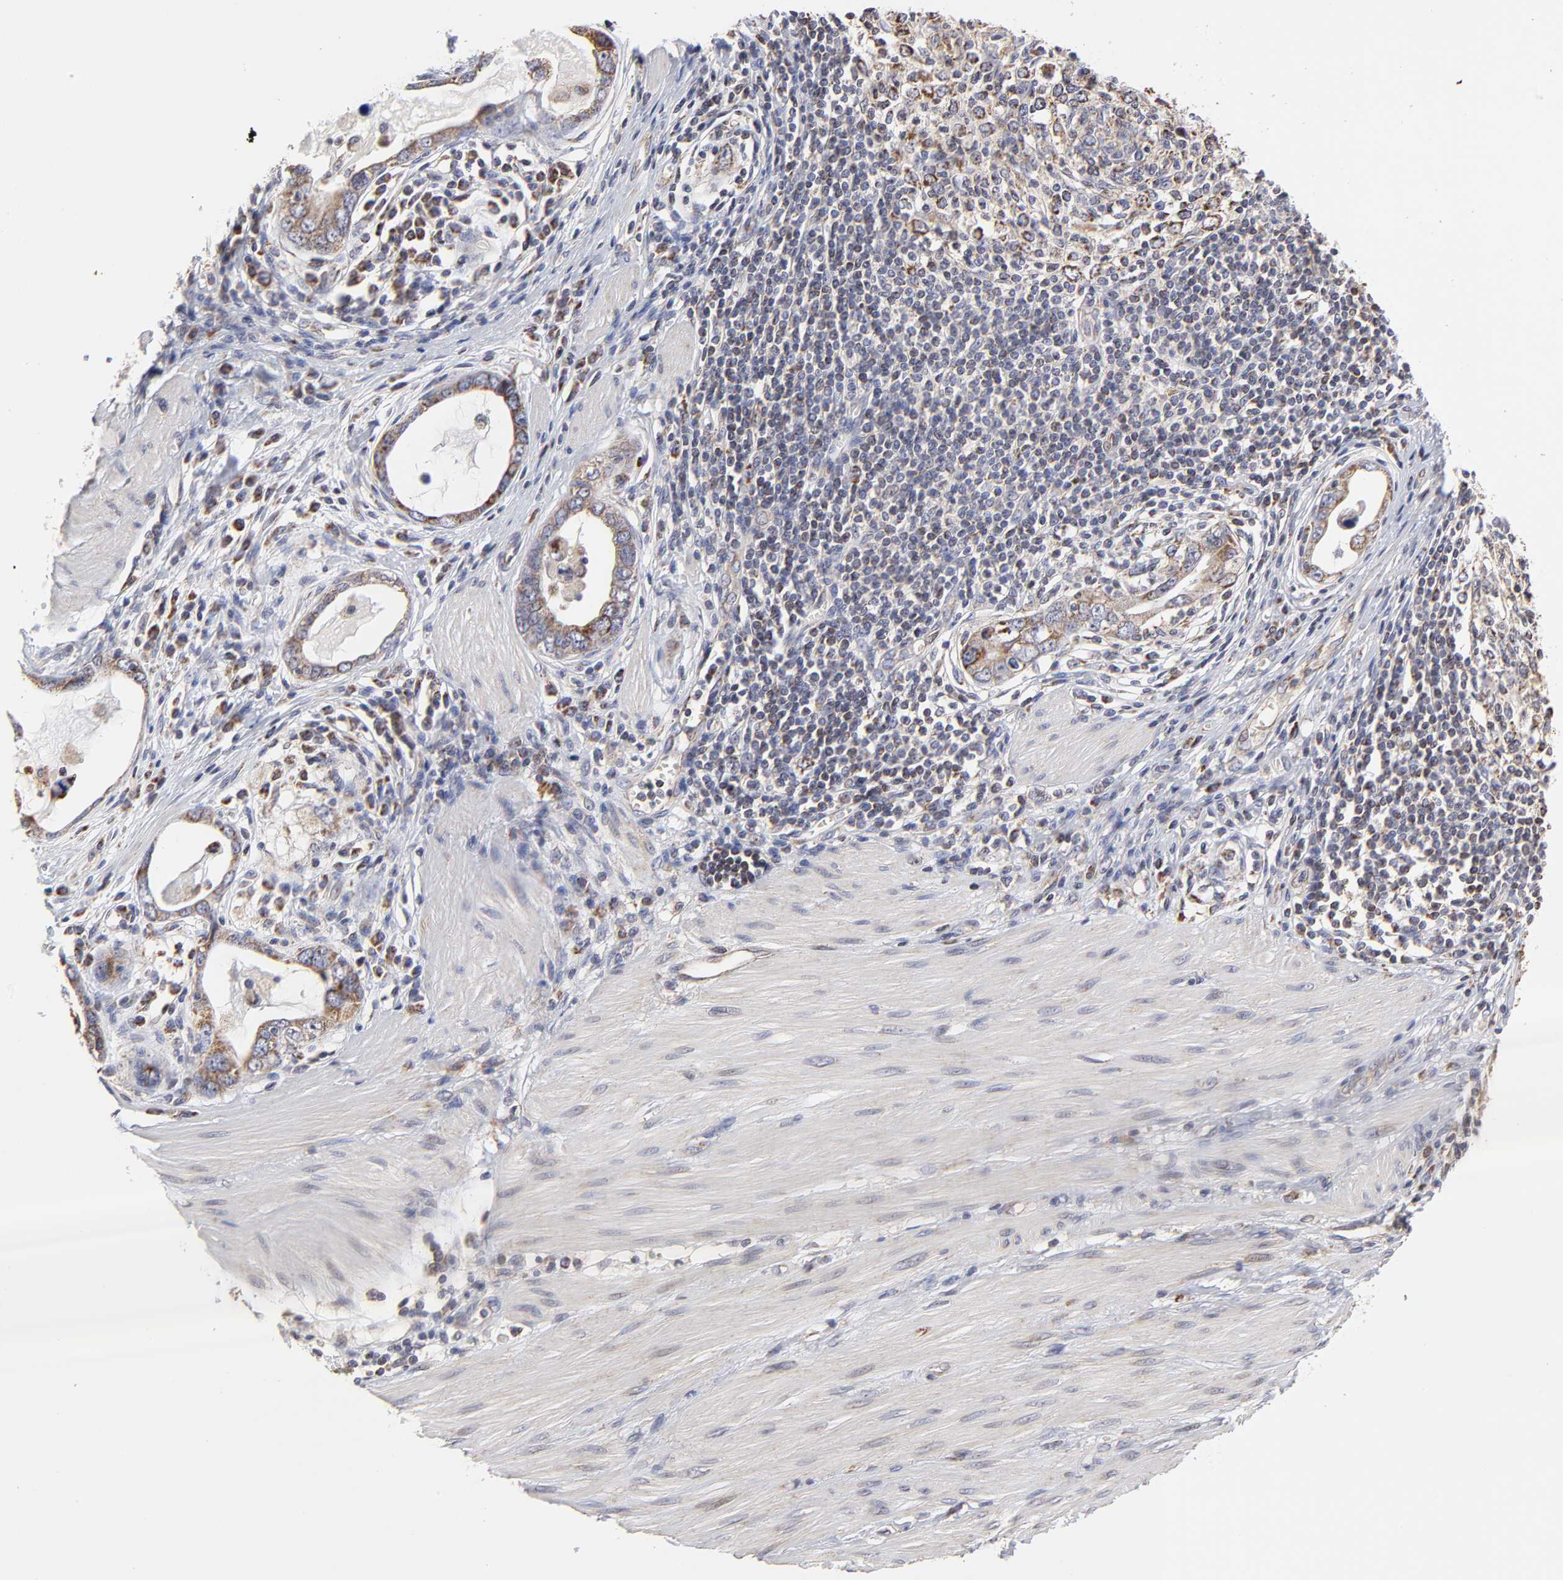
{"staining": {"intensity": "weak", "quantity": ">75%", "location": "cytoplasmic/membranous"}, "tissue": "stomach cancer", "cell_type": "Tumor cells", "image_type": "cancer", "snomed": [{"axis": "morphology", "description": "Adenocarcinoma, NOS"}, {"axis": "topography", "description": "Stomach, lower"}], "caption": "Adenocarcinoma (stomach) tissue displays weak cytoplasmic/membranous positivity in approximately >75% of tumor cells, visualized by immunohistochemistry.", "gene": "ZNF550", "patient": {"sex": "female", "age": 93}}